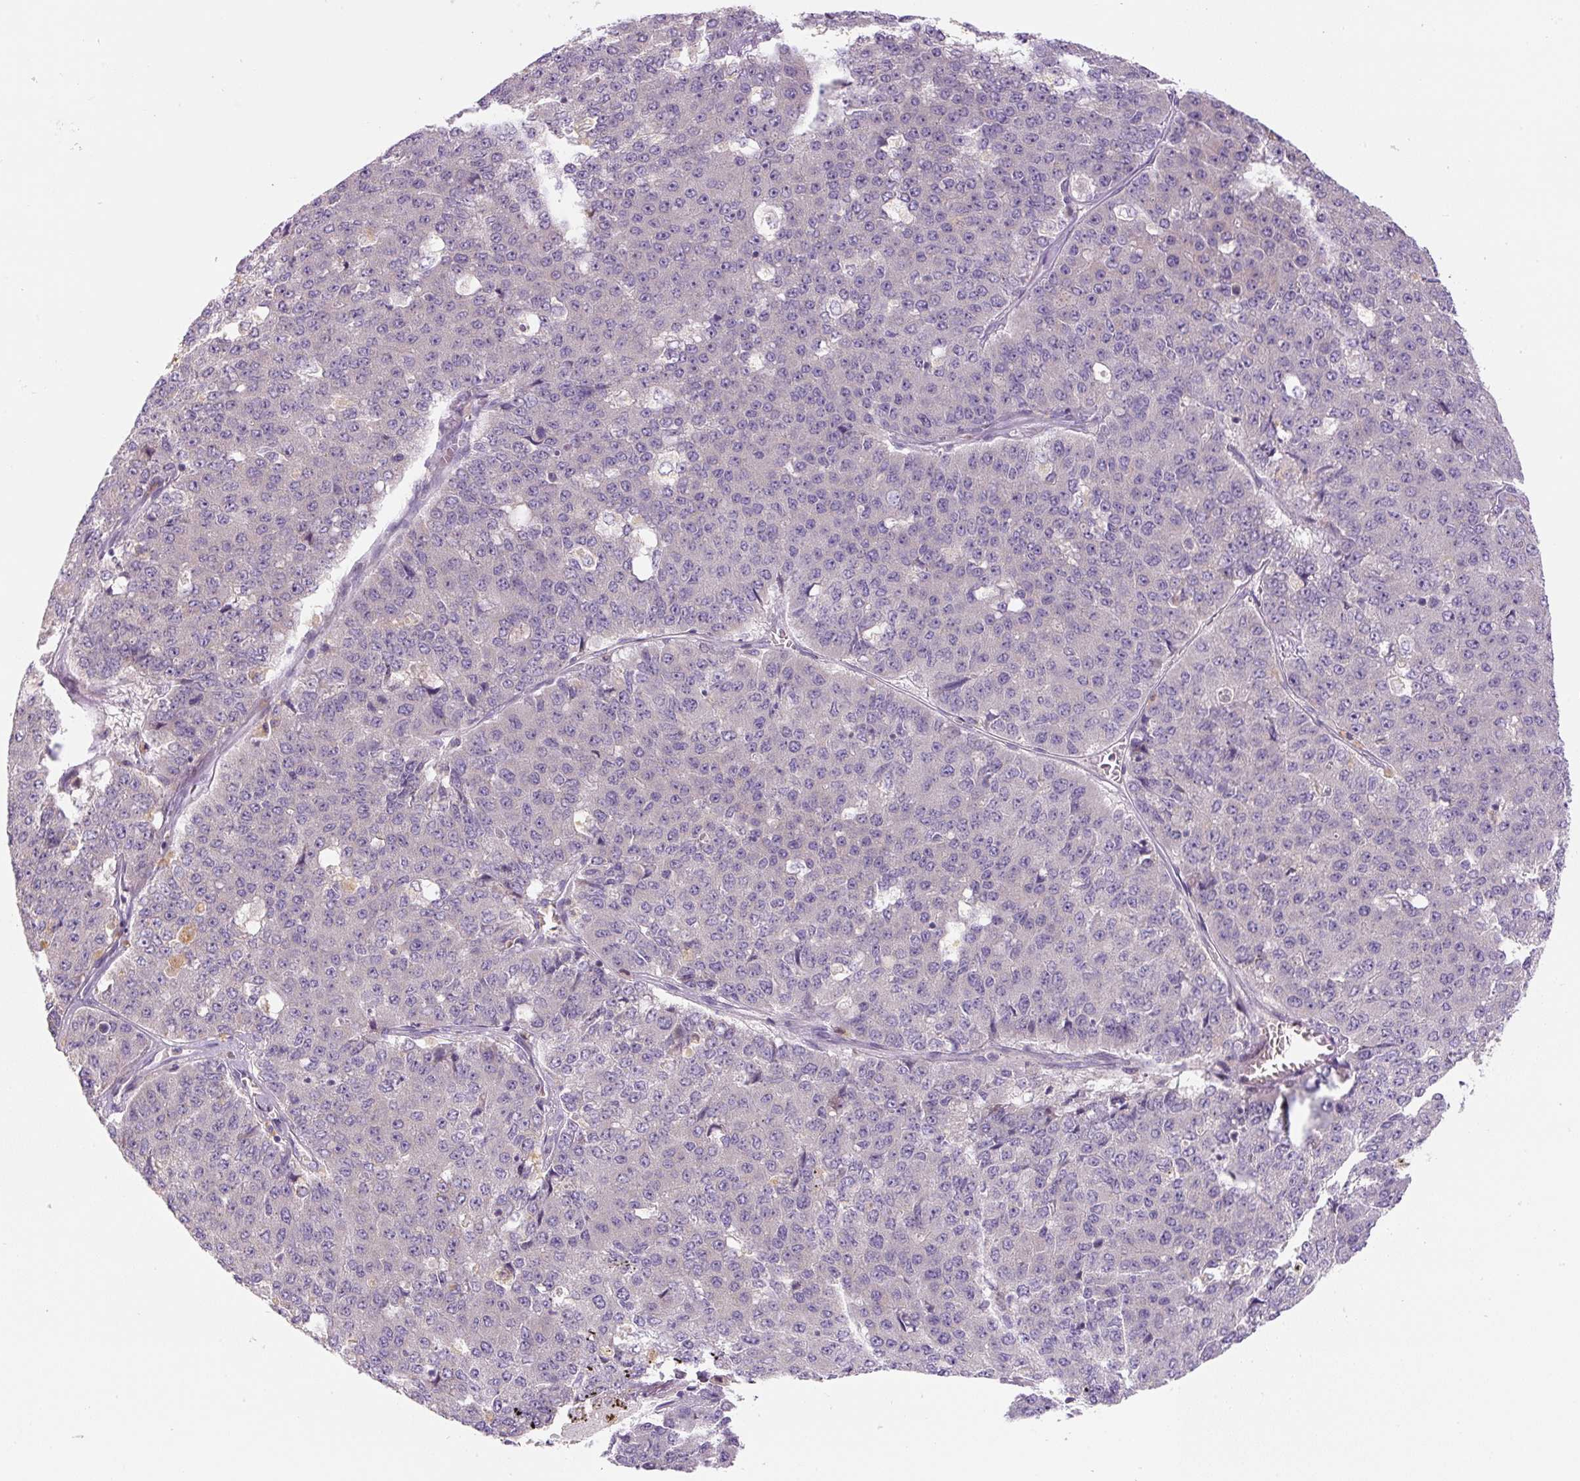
{"staining": {"intensity": "negative", "quantity": "none", "location": "none"}, "tissue": "pancreatic cancer", "cell_type": "Tumor cells", "image_type": "cancer", "snomed": [{"axis": "morphology", "description": "Adenocarcinoma, NOS"}, {"axis": "topography", "description": "Pancreas"}], "caption": "The IHC micrograph has no significant expression in tumor cells of pancreatic cancer (adenocarcinoma) tissue.", "gene": "YIF1B", "patient": {"sex": "male", "age": 50}}